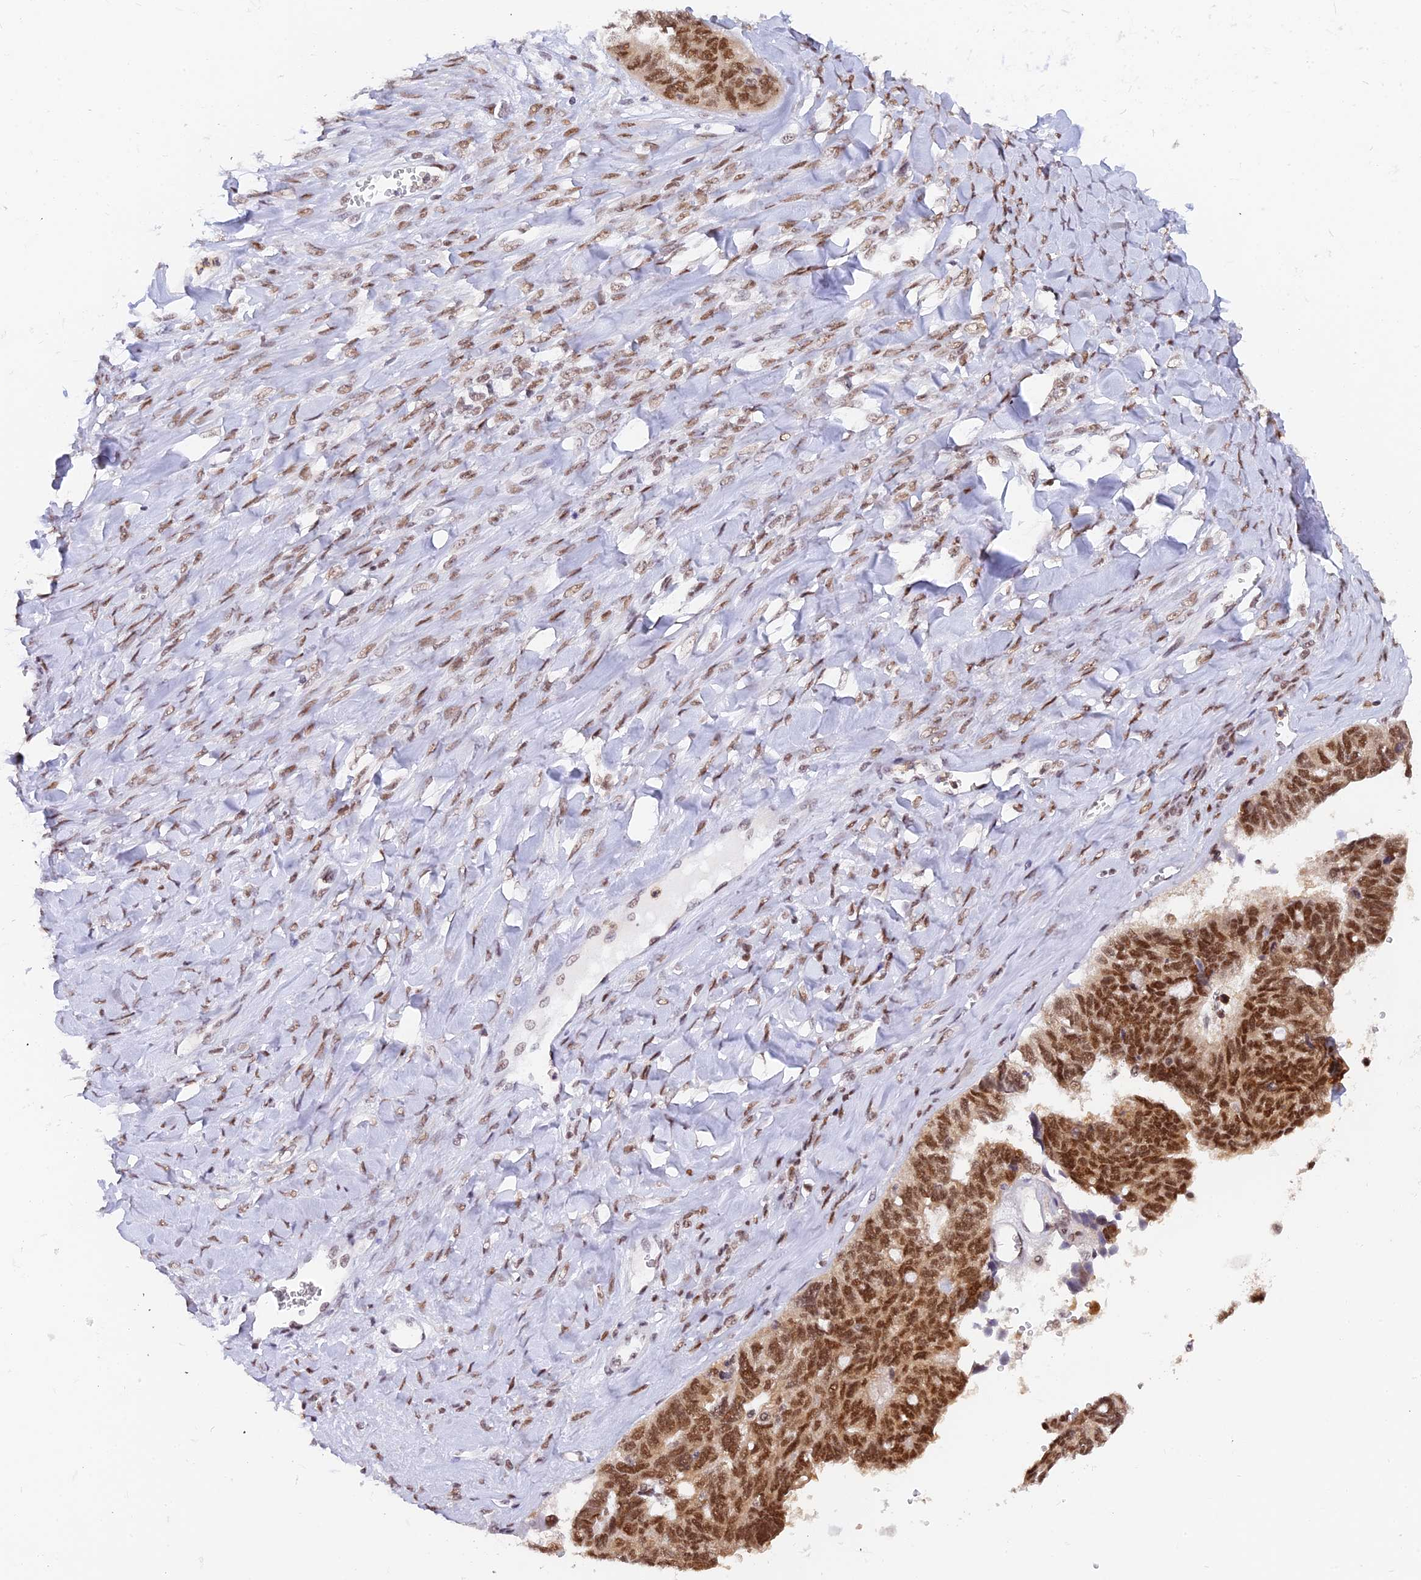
{"staining": {"intensity": "moderate", "quantity": ">75%", "location": "nuclear"}, "tissue": "ovarian cancer", "cell_type": "Tumor cells", "image_type": "cancer", "snomed": [{"axis": "morphology", "description": "Cystadenocarcinoma, serous, NOS"}, {"axis": "topography", "description": "Ovary"}], "caption": "High-power microscopy captured an immunohistochemistry (IHC) image of ovarian serous cystadenocarcinoma, revealing moderate nuclear expression in approximately >75% of tumor cells. (DAB (3,3'-diaminobenzidine) = brown stain, brightfield microscopy at high magnification).", "gene": "DPY30", "patient": {"sex": "female", "age": 79}}